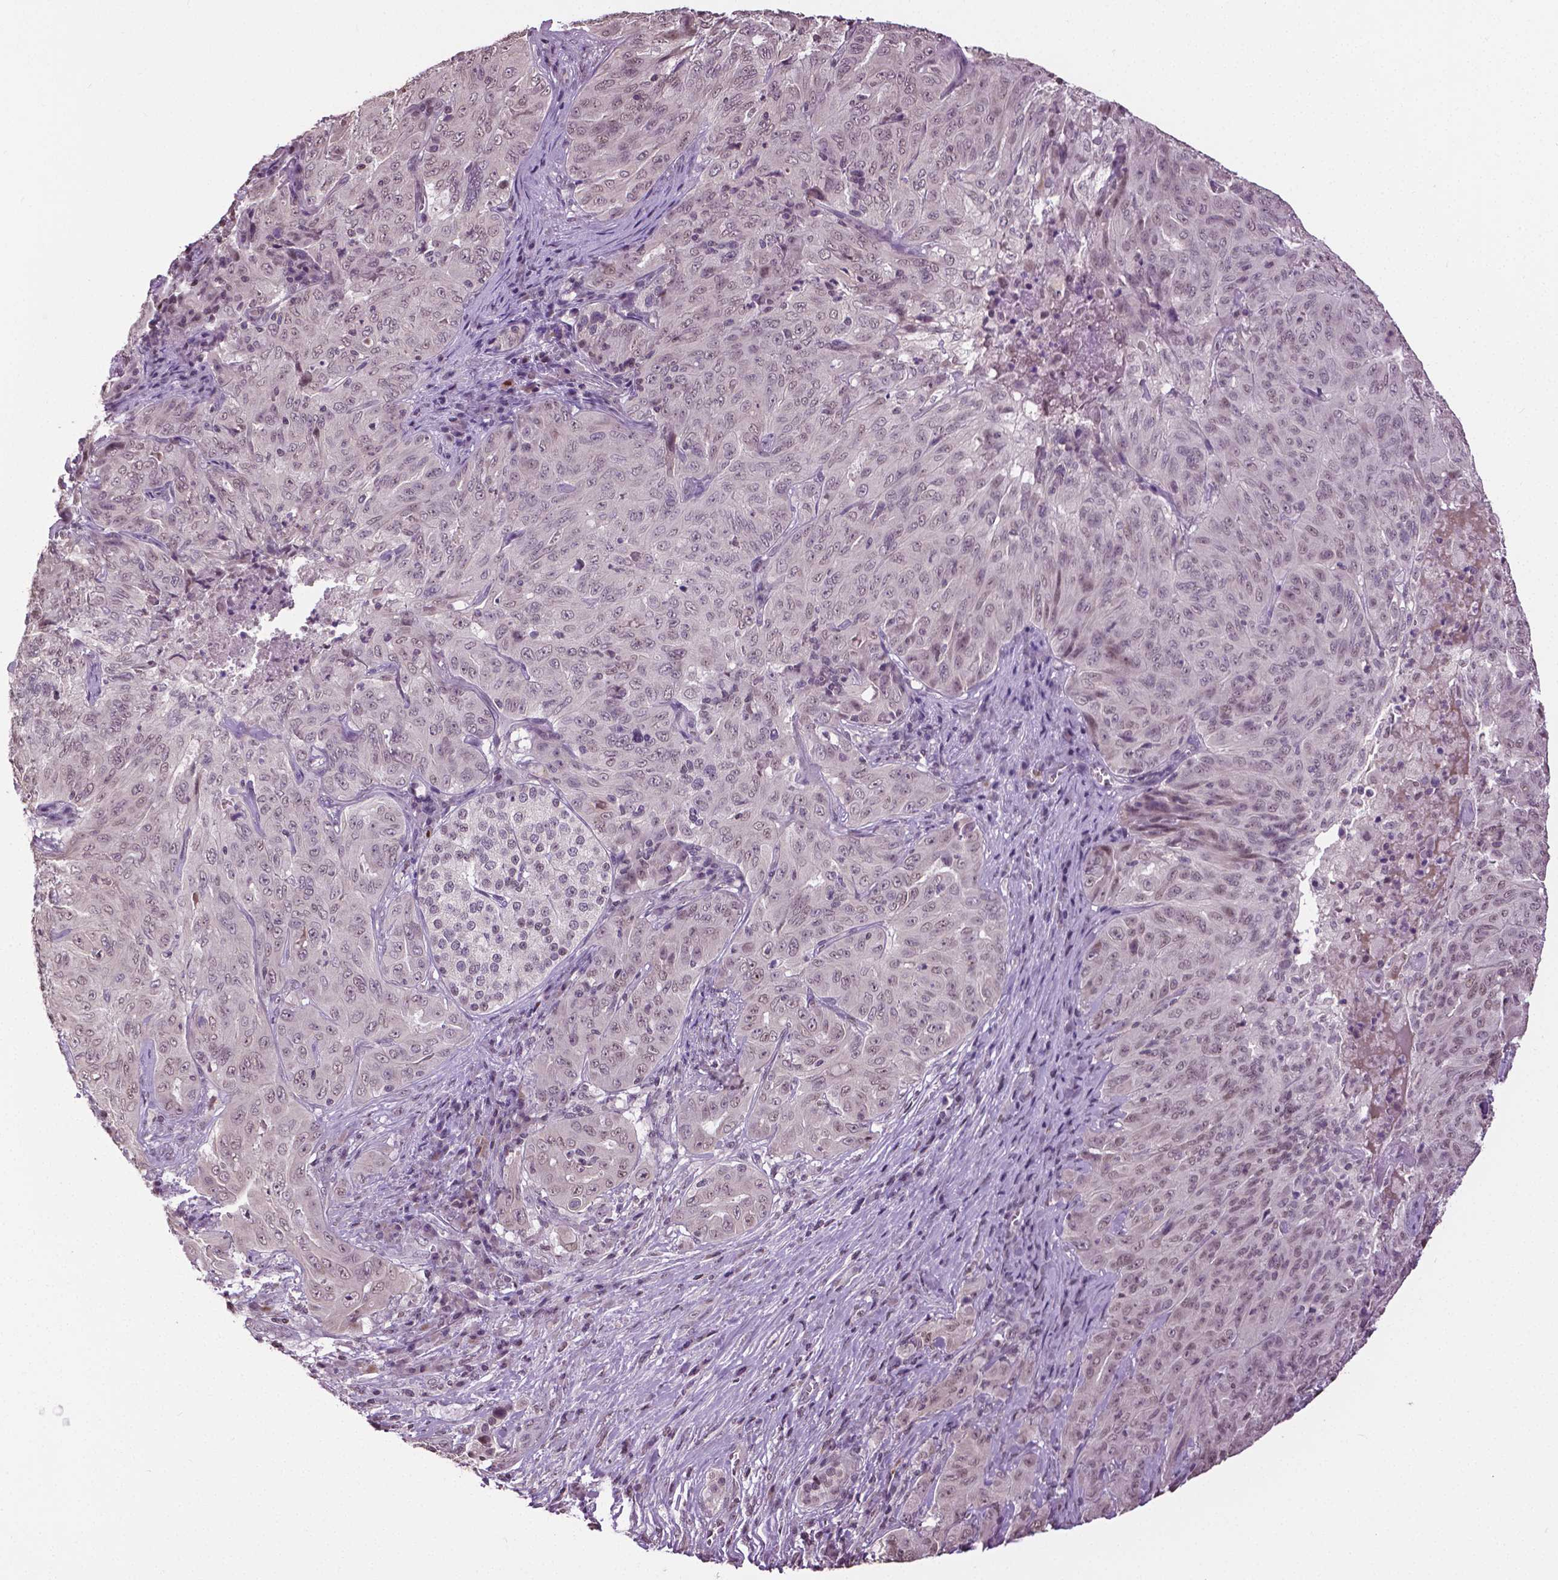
{"staining": {"intensity": "weak", "quantity": "<25%", "location": "nuclear"}, "tissue": "pancreatic cancer", "cell_type": "Tumor cells", "image_type": "cancer", "snomed": [{"axis": "morphology", "description": "Adenocarcinoma, NOS"}, {"axis": "topography", "description": "Pancreas"}], "caption": "This is an immunohistochemistry (IHC) micrograph of human pancreatic cancer (adenocarcinoma). There is no expression in tumor cells.", "gene": "DLX5", "patient": {"sex": "male", "age": 63}}